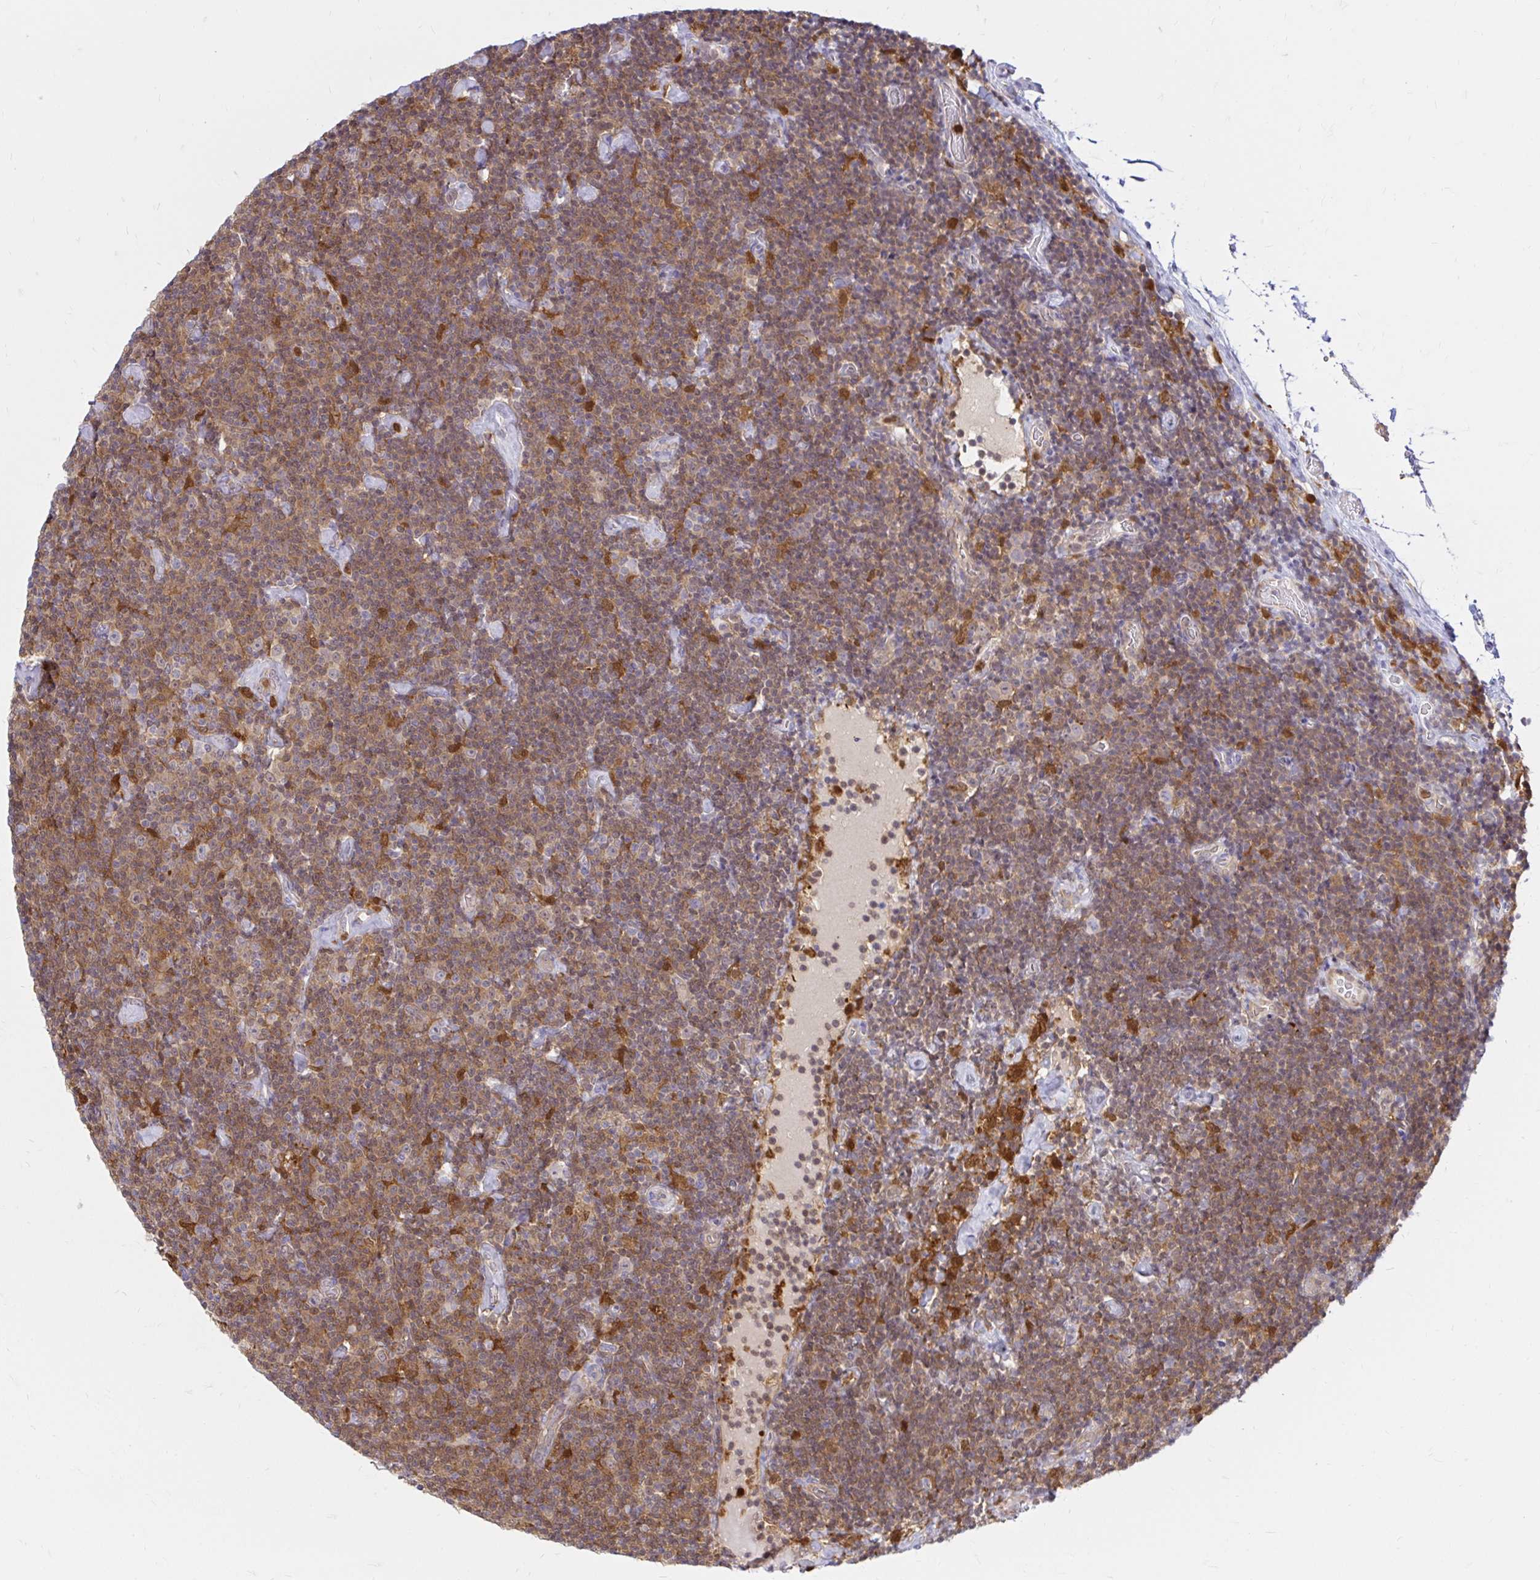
{"staining": {"intensity": "moderate", "quantity": ">75%", "location": "cytoplasmic/membranous"}, "tissue": "lymphoma", "cell_type": "Tumor cells", "image_type": "cancer", "snomed": [{"axis": "morphology", "description": "Malignant lymphoma, non-Hodgkin's type, Low grade"}, {"axis": "topography", "description": "Lymph node"}], "caption": "IHC photomicrograph of neoplastic tissue: human lymphoma stained using immunohistochemistry (IHC) displays medium levels of moderate protein expression localized specifically in the cytoplasmic/membranous of tumor cells, appearing as a cytoplasmic/membranous brown color.", "gene": "PYCARD", "patient": {"sex": "male", "age": 81}}